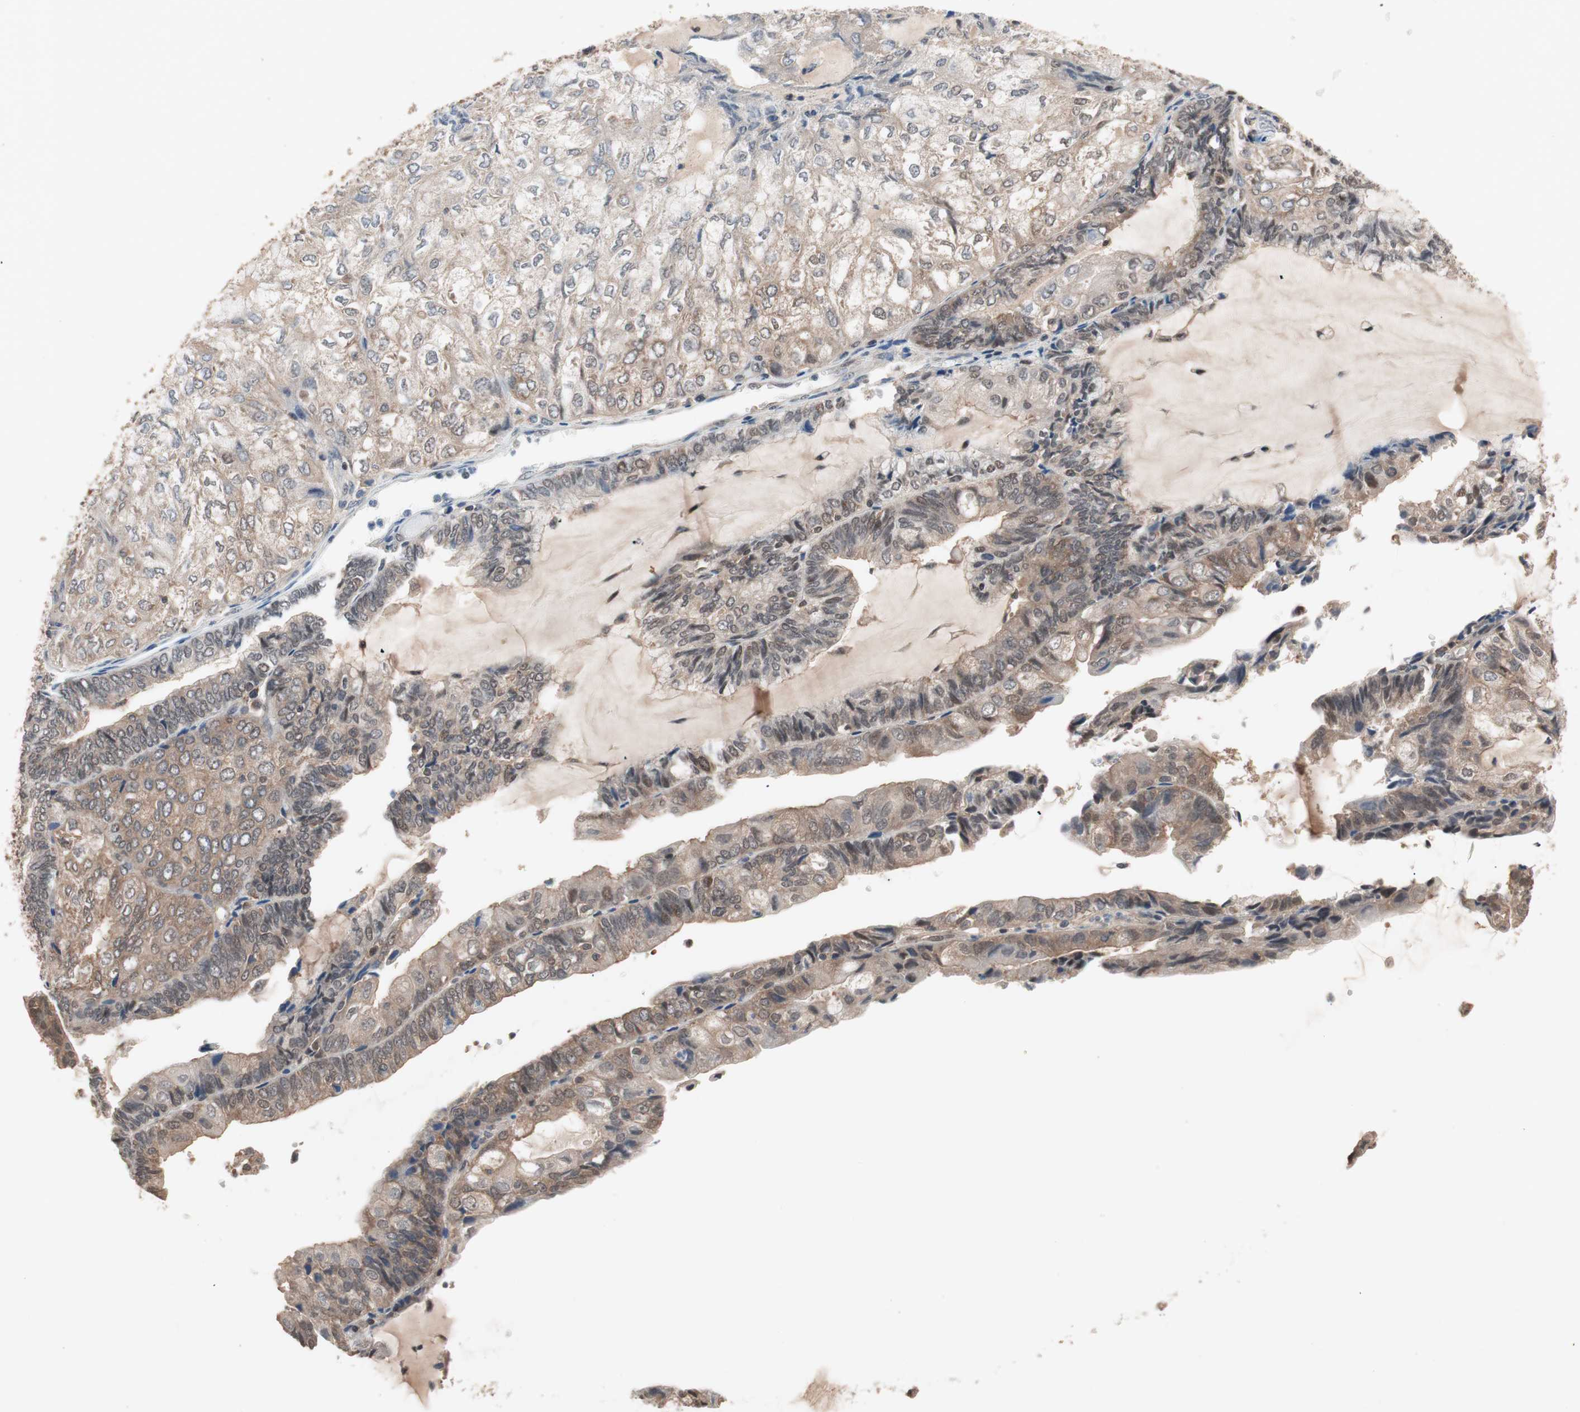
{"staining": {"intensity": "moderate", "quantity": ">75%", "location": "cytoplasmic/membranous,nuclear"}, "tissue": "endometrial cancer", "cell_type": "Tumor cells", "image_type": "cancer", "snomed": [{"axis": "morphology", "description": "Adenocarcinoma, NOS"}, {"axis": "topography", "description": "Endometrium"}], "caption": "Immunohistochemistry (IHC) micrograph of neoplastic tissue: human endometrial adenocarcinoma stained using immunohistochemistry displays medium levels of moderate protein expression localized specifically in the cytoplasmic/membranous and nuclear of tumor cells, appearing as a cytoplasmic/membranous and nuclear brown color.", "gene": "GART", "patient": {"sex": "female", "age": 81}}